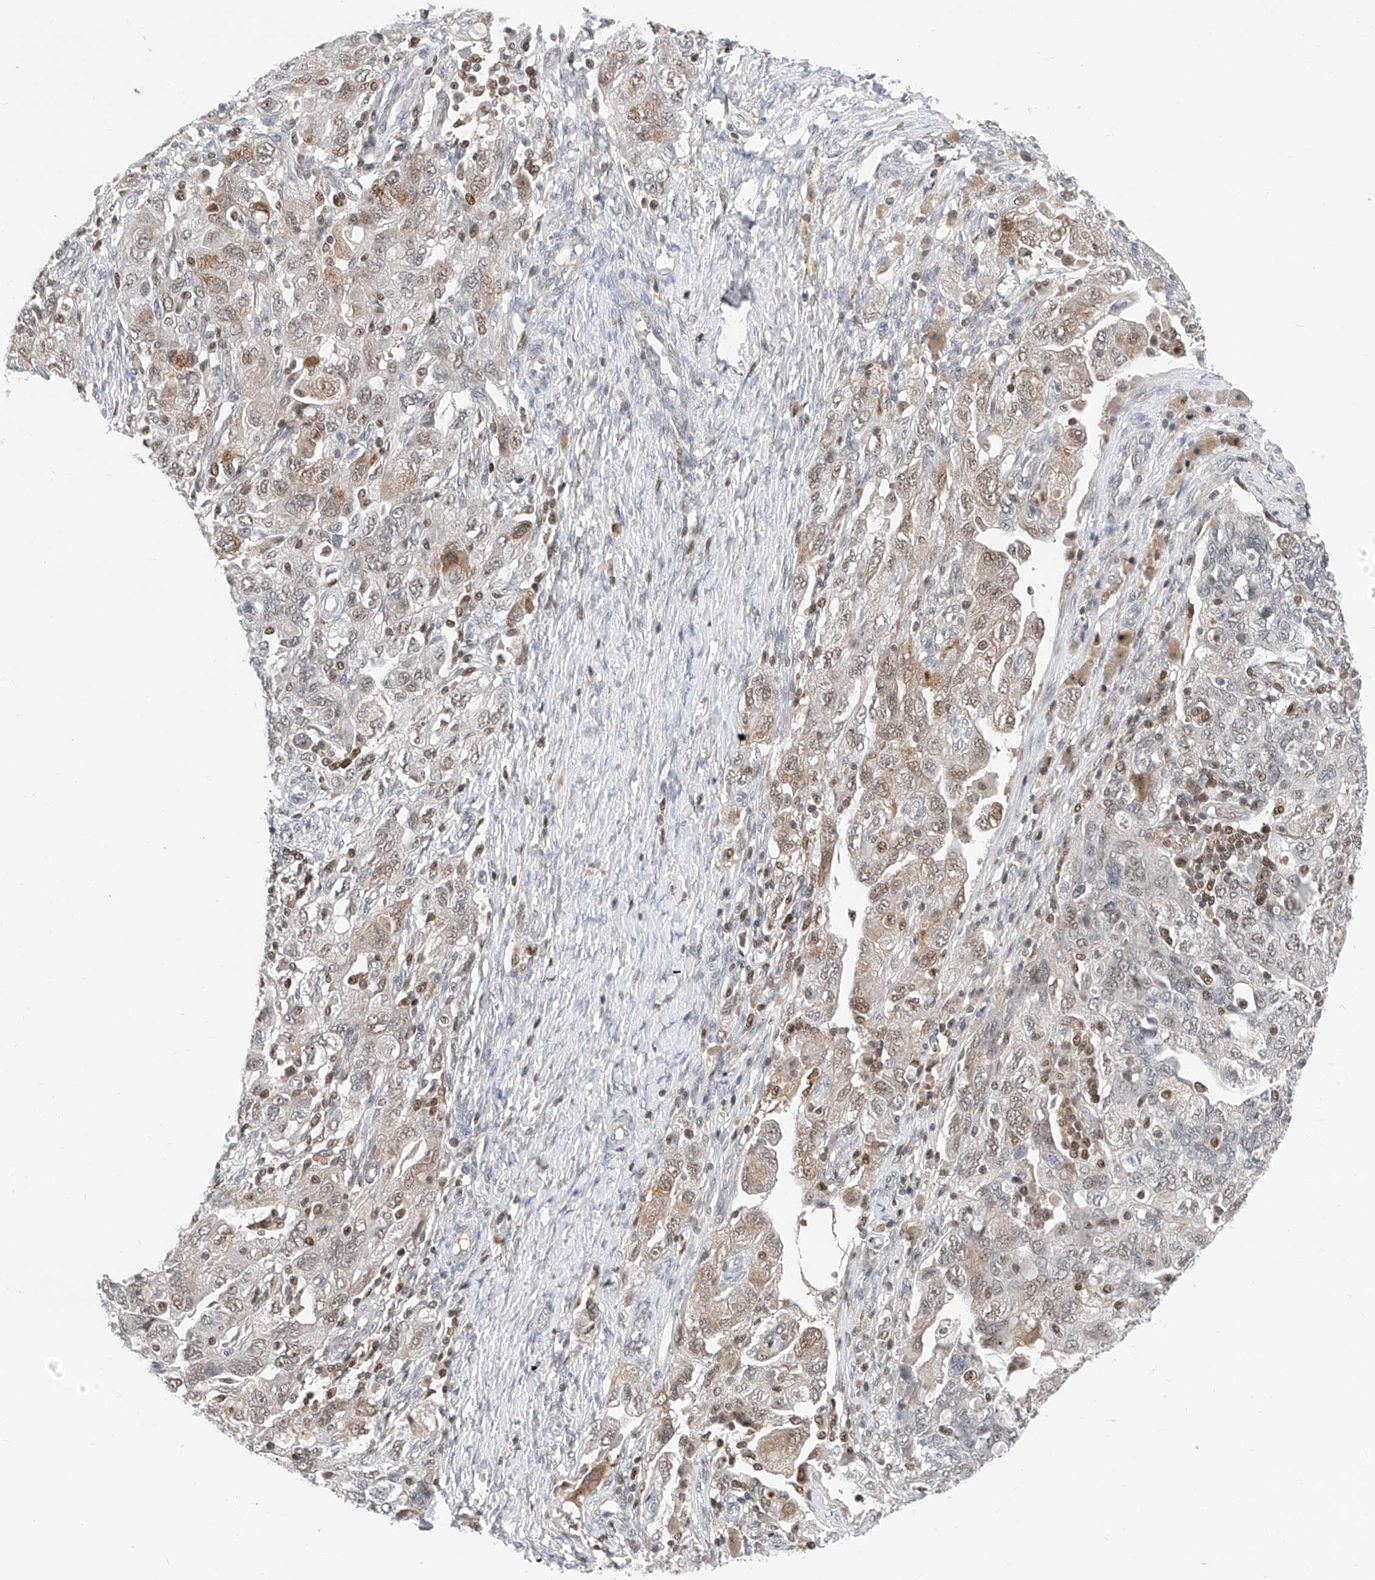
{"staining": {"intensity": "moderate", "quantity": "<25%", "location": "cytoplasmic/membranous,nuclear"}, "tissue": "ovarian cancer", "cell_type": "Tumor cells", "image_type": "cancer", "snomed": [{"axis": "morphology", "description": "Carcinoma, NOS"}, {"axis": "morphology", "description": "Cystadenocarcinoma, serous, NOS"}, {"axis": "topography", "description": "Ovary"}], "caption": "Brown immunohistochemical staining in ovarian carcinoma displays moderate cytoplasmic/membranous and nuclear staining in approximately <25% of tumor cells.", "gene": "SNRNP200", "patient": {"sex": "female", "age": 69}}